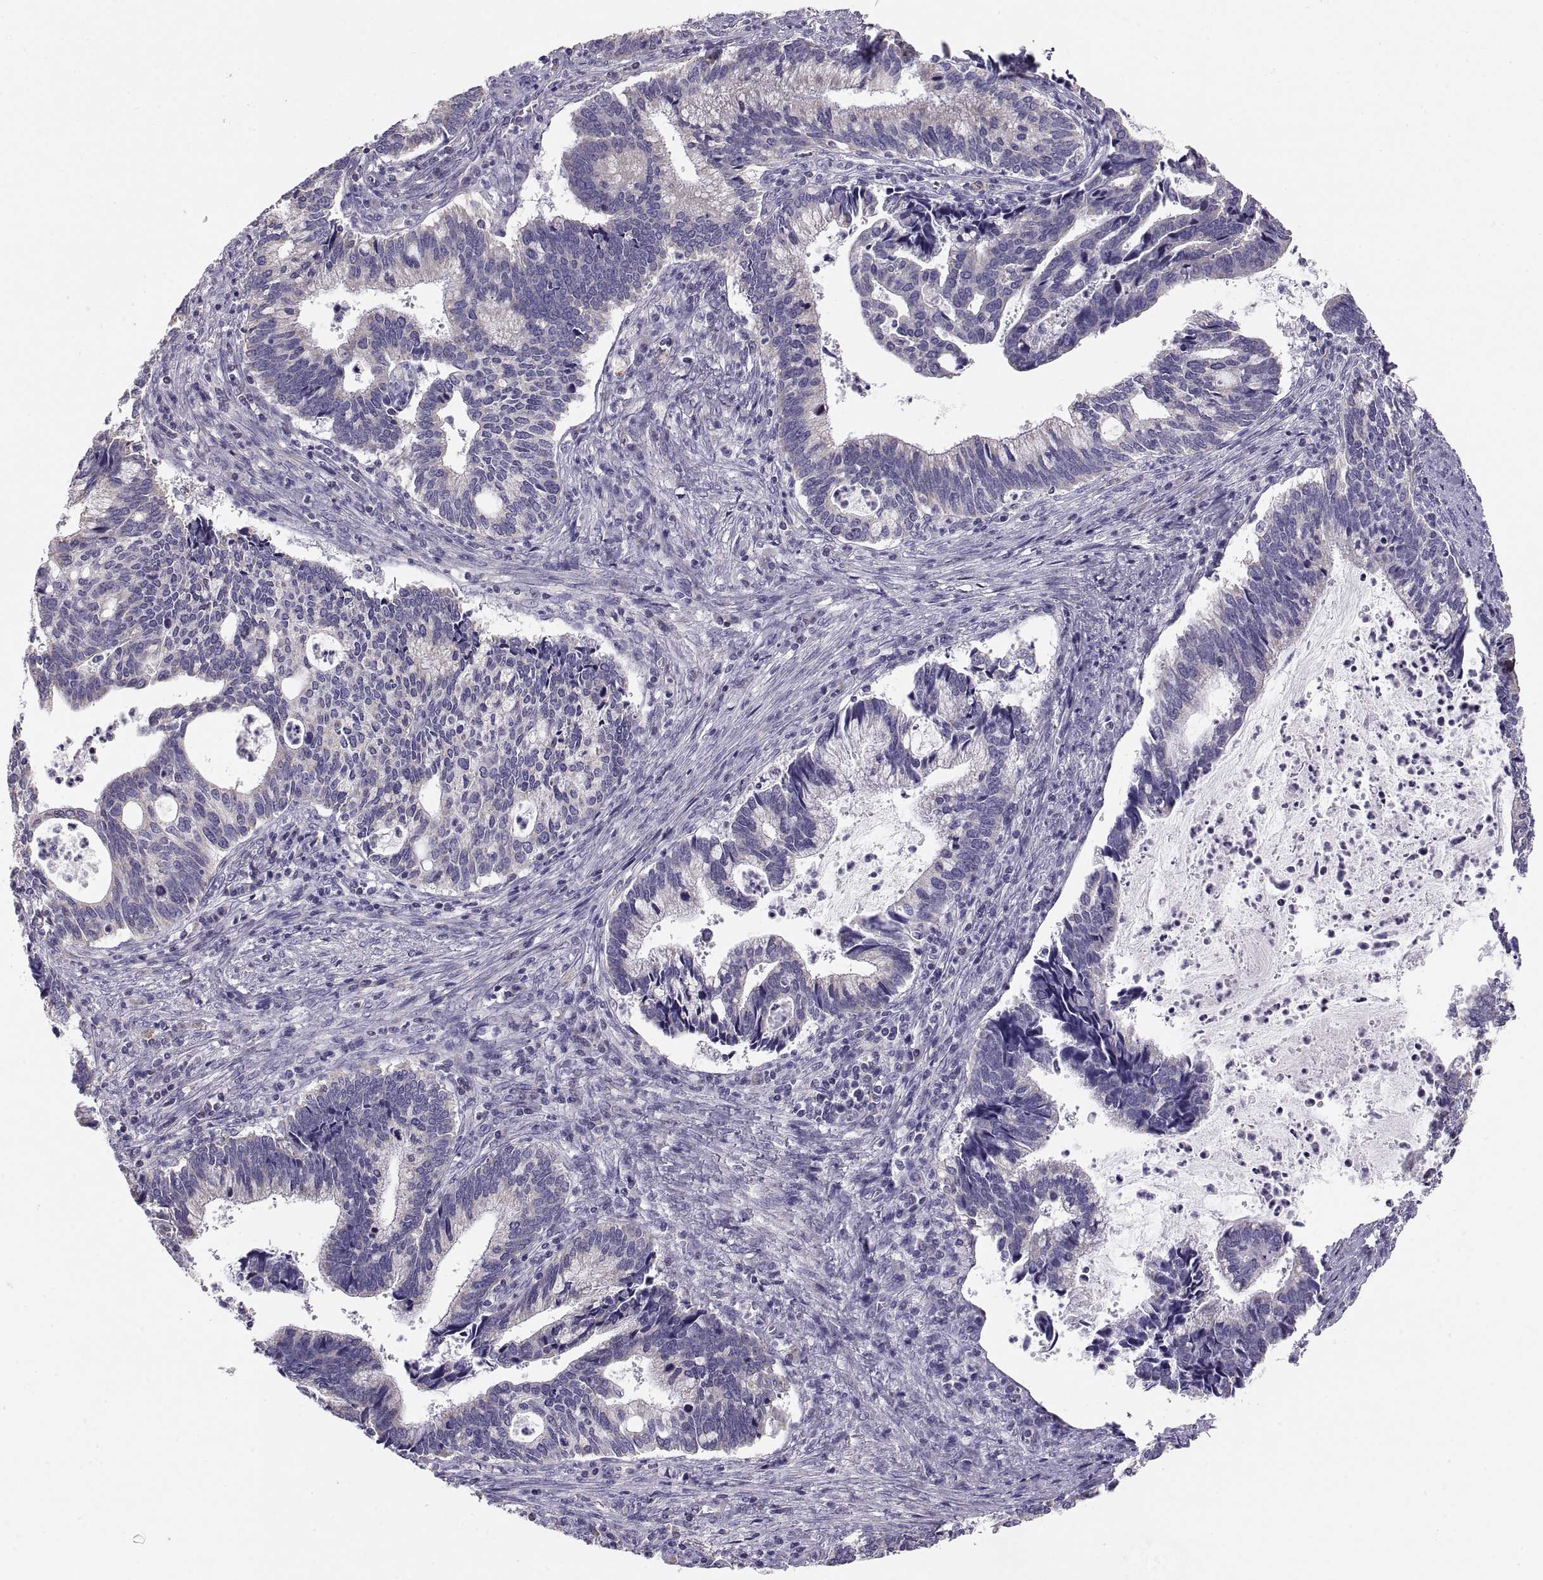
{"staining": {"intensity": "negative", "quantity": "none", "location": "none"}, "tissue": "cervical cancer", "cell_type": "Tumor cells", "image_type": "cancer", "snomed": [{"axis": "morphology", "description": "Adenocarcinoma, NOS"}, {"axis": "topography", "description": "Cervix"}], "caption": "The photomicrograph exhibits no staining of tumor cells in cervical adenocarcinoma.", "gene": "TNNC1", "patient": {"sex": "female", "age": 42}}